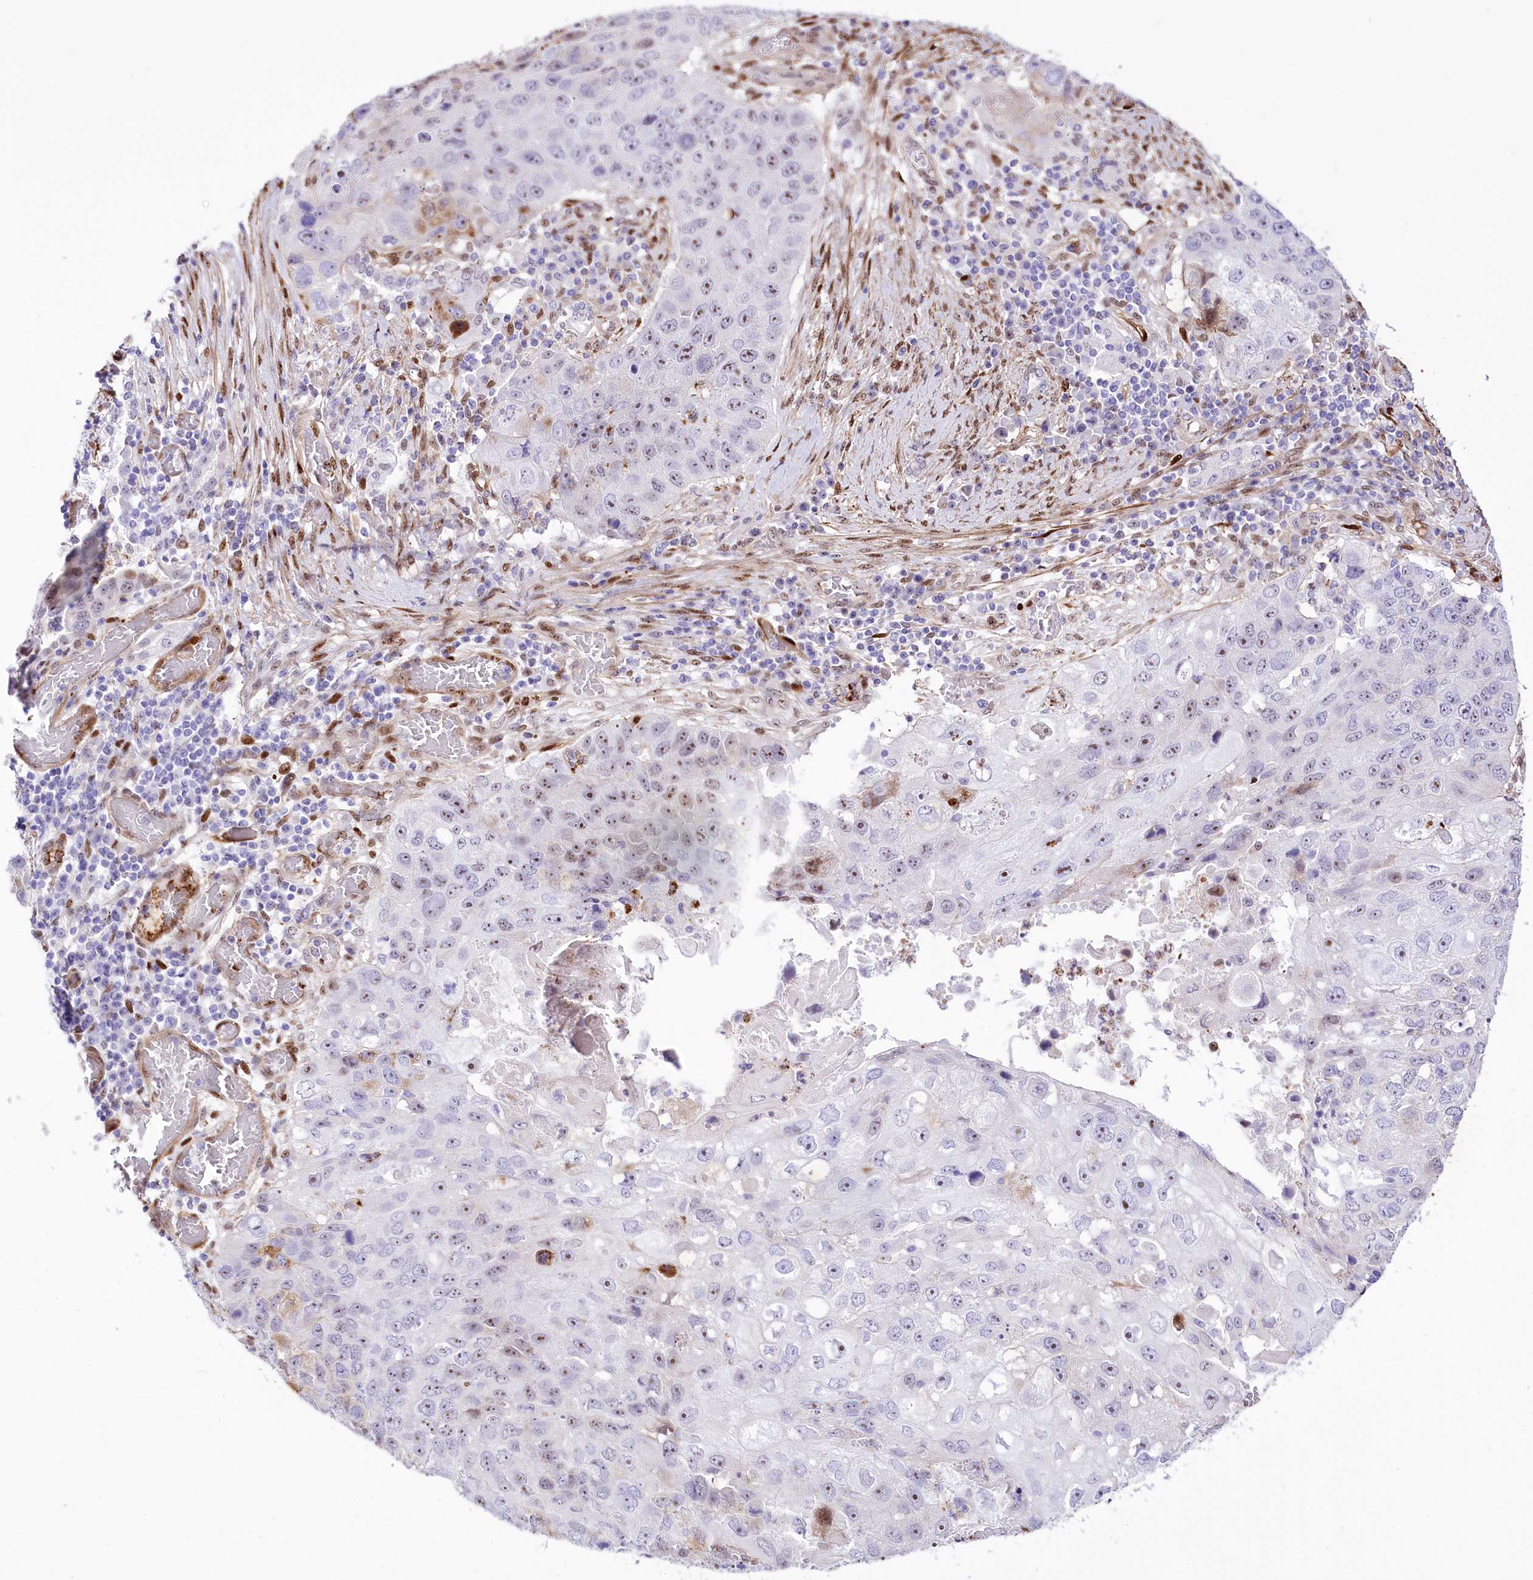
{"staining": {"intensity": "weak", "quantity": "<25%", "location": "nuclear"}, "tissue": "lung cancer", "cell_type": "Tumor cells", "image_type": "cancer", "snomed": [{"axis": "morphology", "description": "Squamous cell carcinoma, NOS"}, {"axis": "topography", "description": "Lung"}], "caption": "IHC of lung cancer (squamous cell carcinoma) demonstrates no positivity in tumor cells. The staining was performed using DAB (3,3'-diaminobenzidine) to visualize the protein expression in brown, while the nuclei were stained in blue with hematoxylin (Magnification: 20x).", "gene": "PTMS", "patient": {"sex": "male", "age": 61}}